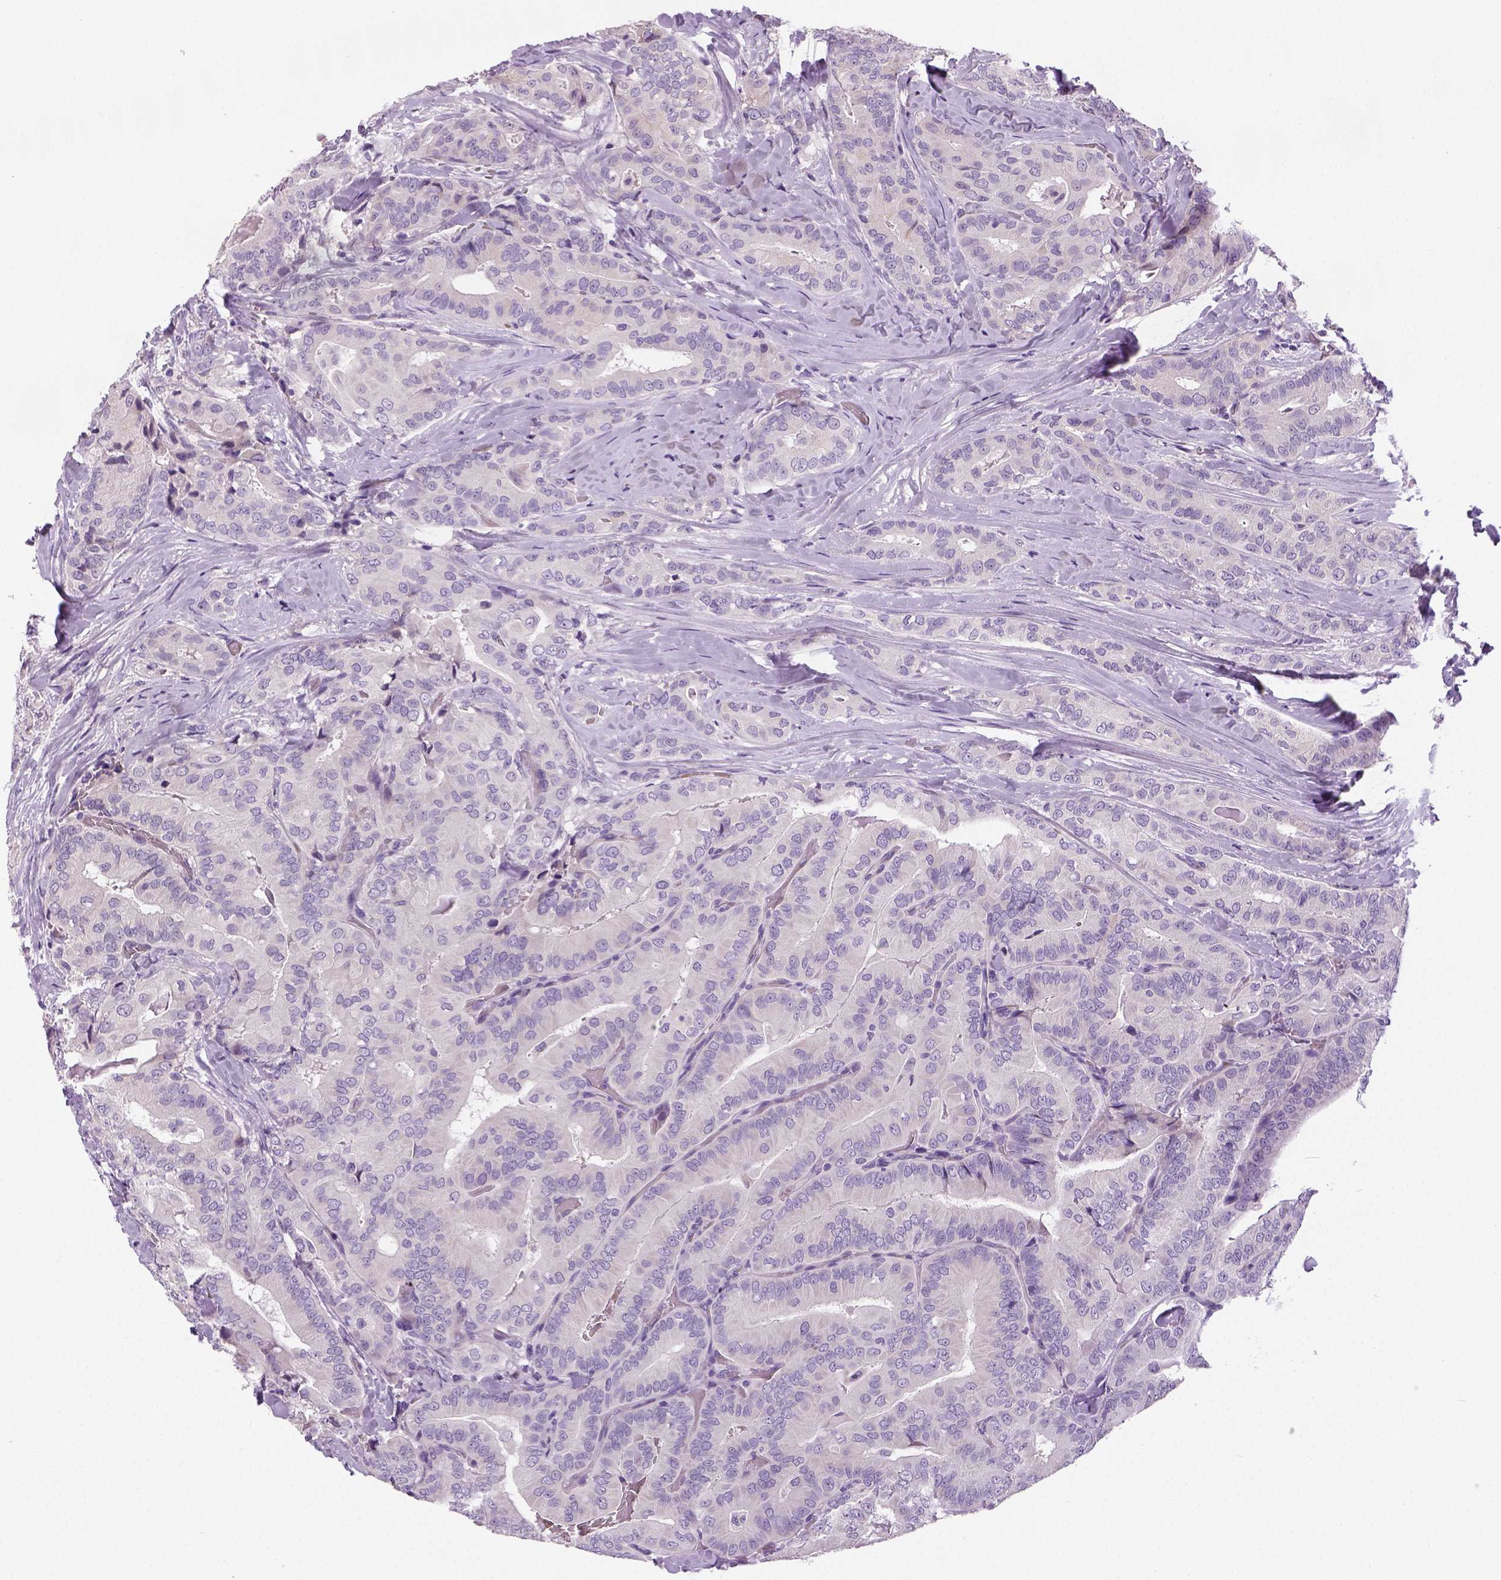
{"staining": {"intensity": "negative", "quantity": "none", "location": "none"}, "tissue": "thyroid cancer", "cell_type": "Tumor cells", "image_type": "cancer", "snomed": [{"axis": "morphology", "description": "Papillary adenocarcinoma, NOS"}, {"axis": "topography", "description": "Thyroid gland"}], "caption": "Immunohistochemistry of thyroid cancer shows no staining in tumor cells.", "gene": "TSPAN7", "patient": {"sex": "male", "age": 61}}